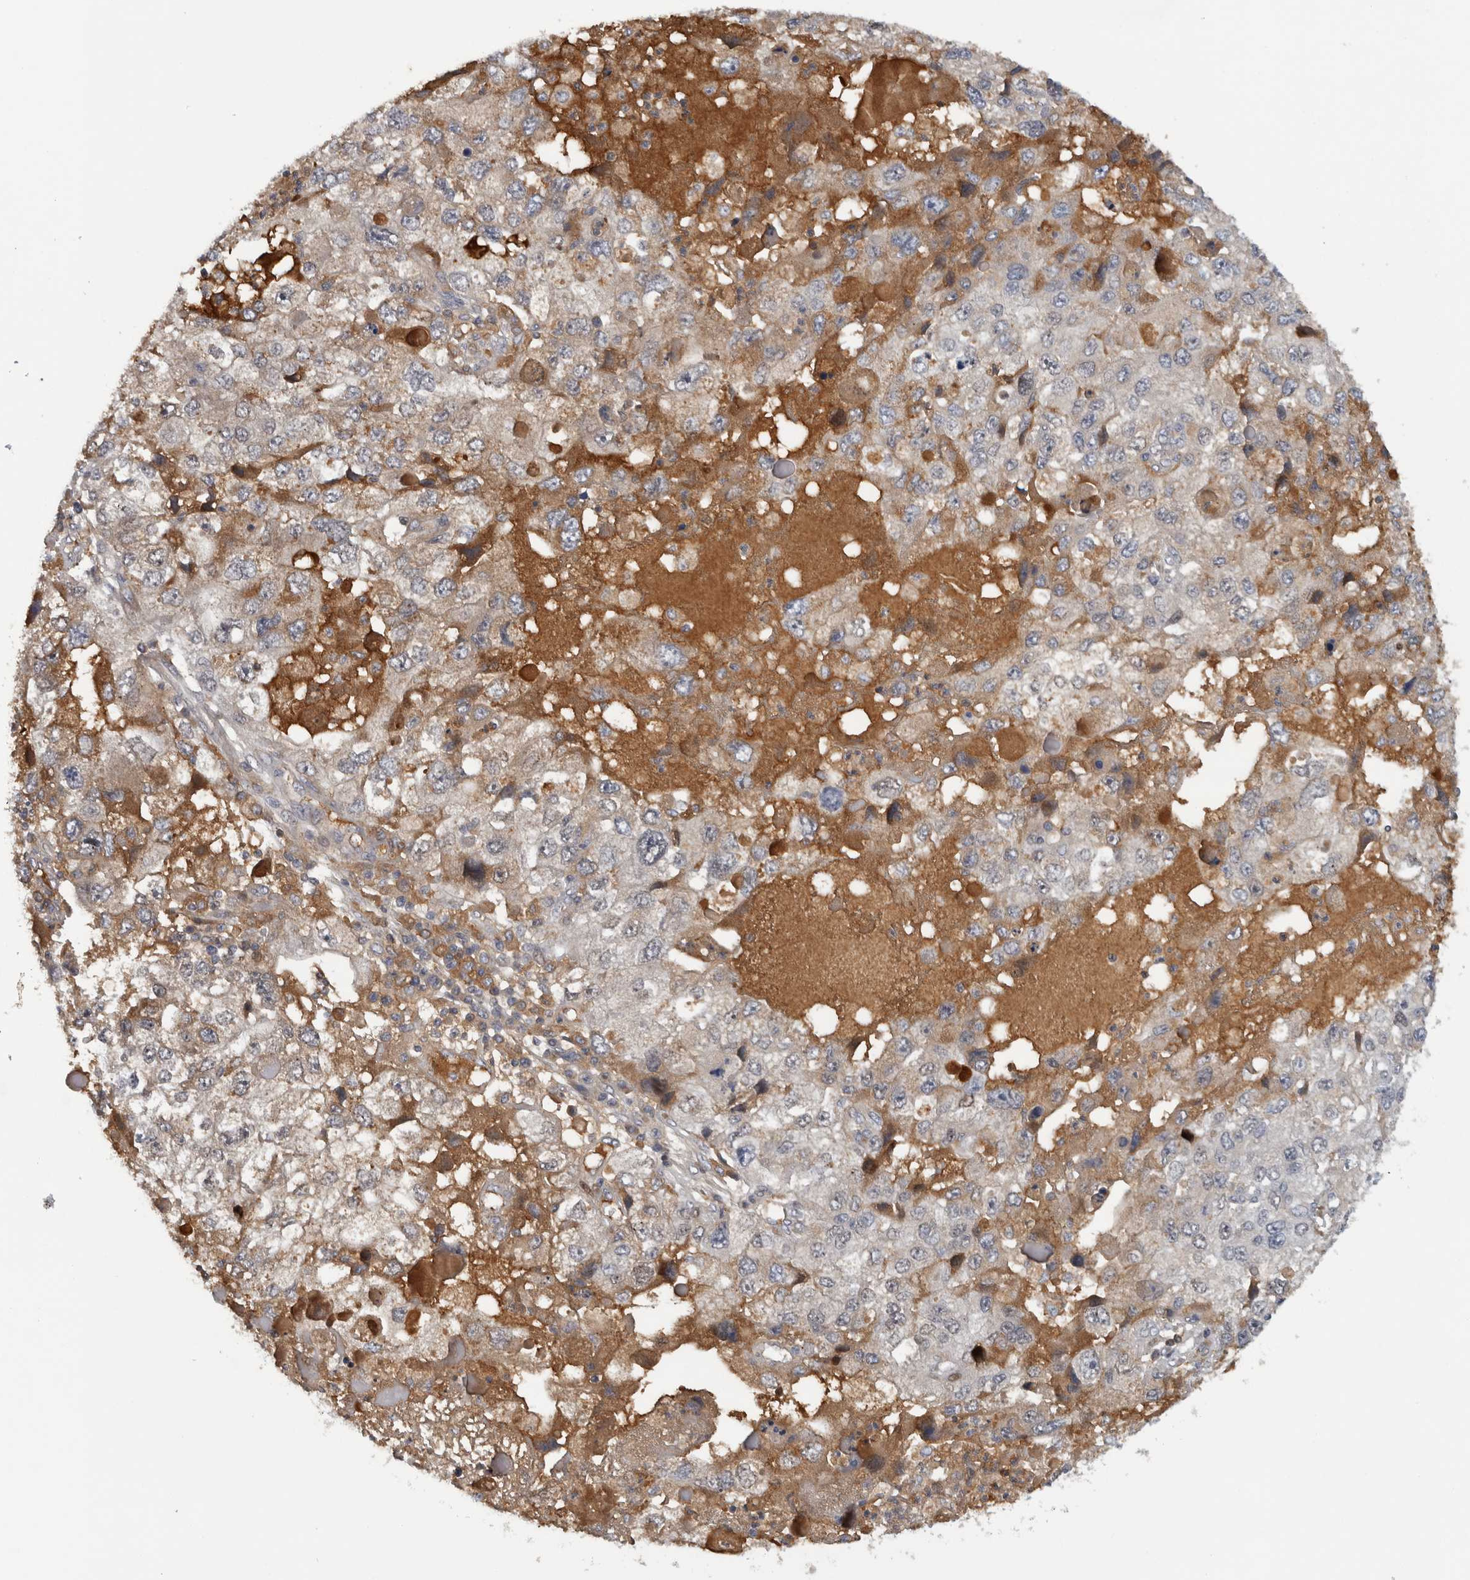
{"staining": {"intensity": "moderate", "quantity": "<25%", "location": "cytoplasmic/membranous"}, "tissue": "endometrial cancer", "cell_type": "Tumor cells", "image_type": "cancer", "snomed": [{"axis": "morphology", "description": "Adenocarcinoma, NOS"}, {"axis": "topography", "description": "Endometrium"}], "caption": "Protein staining of endometrial cancer (adenocarcinoma) tissue displays moderate cytoplasmic/membranous expression in about <25% of tumor cells. The staining was performed using DAB to visualize the protein expression in brown, while the nuclei were stained in blue with hematoxylin (Magnification: 20x).", "gene": "RBM48", "patient": {"sex": "female", "age": 49}}